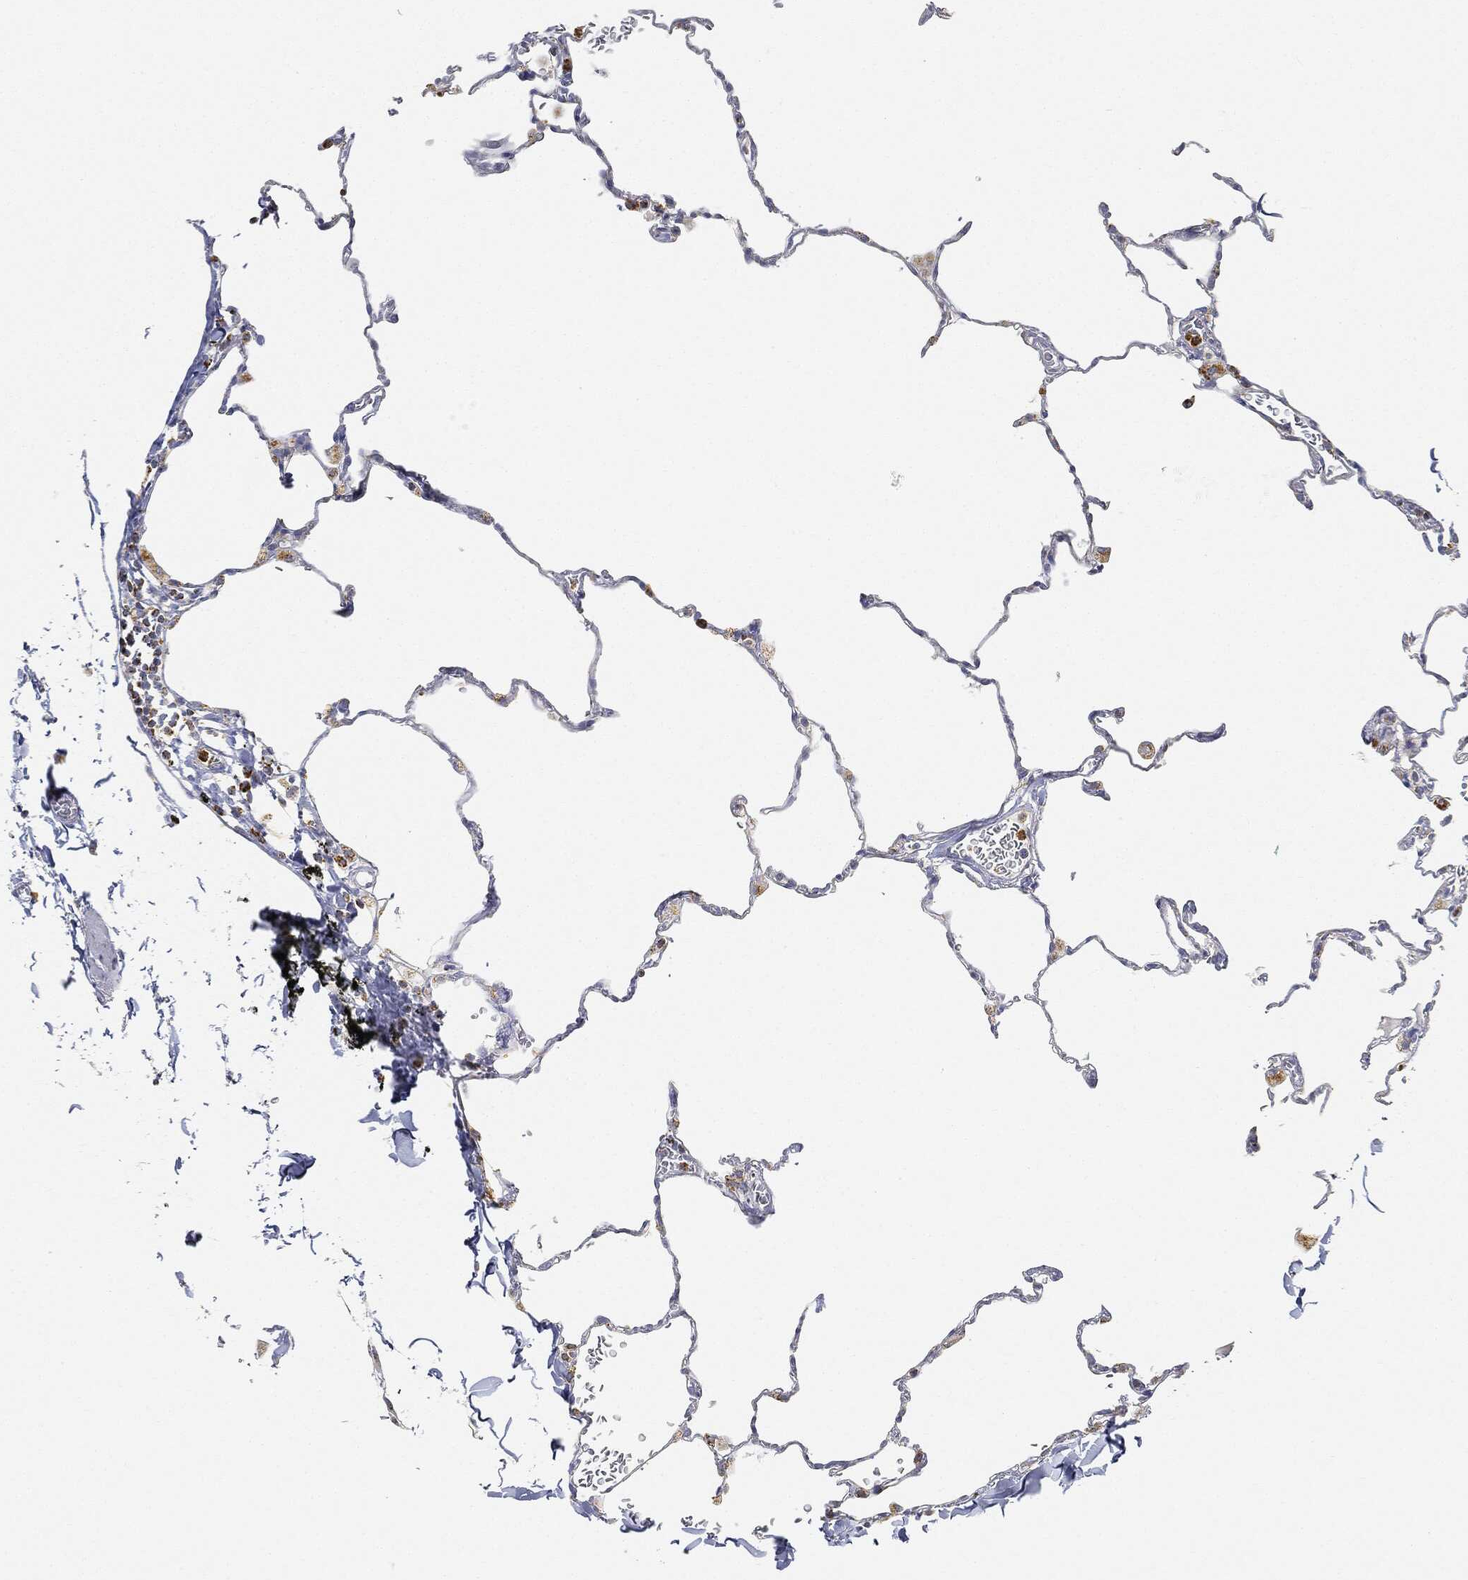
{"staining": {"intensity": "moderate", "quantity": "<25%", "location": "cytoplasmic/membranous"}, "tissue": "lung", "cell_type": "Alveolar cells", "image_type": "normal", "snomed": [{"axis": "morphology", "description": "Normal tissue, NOS"}, {"axis": "morphology", "description": "Adenocarcinoma, metastatic, NOS"}, {"axis": "topography", "description": "Lung"}], "caption": "Immunohistochemical staining of normal human lung shows low levels of moderate cytoplasmic/membranous positivity in about <25% of alveolar cells. Immunohistochemistry (ihc) stains the protein of interest in brown and the nuclei are stained blue.", "gene": "CAPN15", "patient": {"sex": "male", "age": 45}}